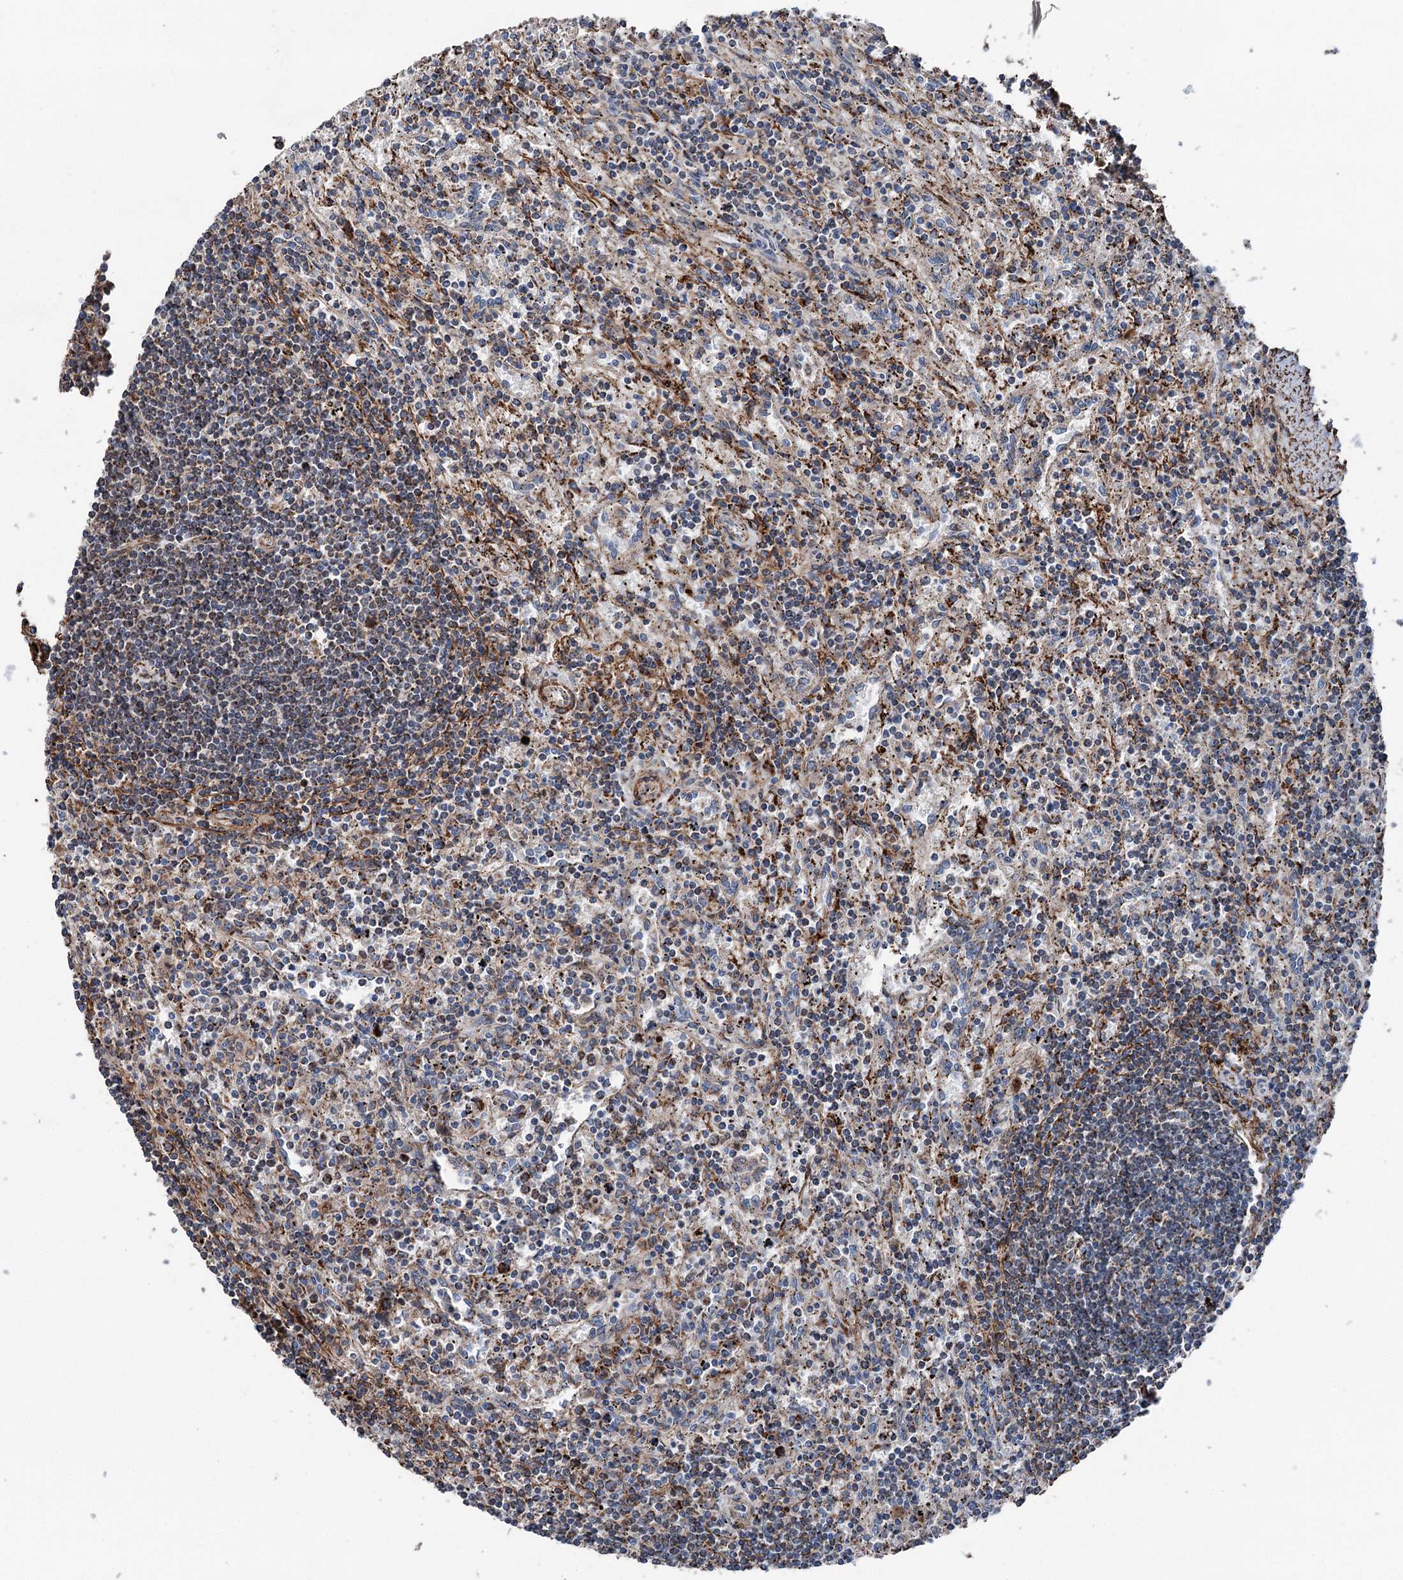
{"staining": {"intensity": "moderate", "quantity": "<25%", "location": "cytoplasmic/membranous"}, "tissue": "lymphoma", "cell_type": "Tumor cells", "image_type": "cancer", "snomed": [{"axis": "morphology", "description": "Malignant lymphoma, non-Hodgkin's type, Low grade"}, {"axis": "topography", "description": "Spleen"}], "caption": "Malignant lymphoma, non-Hodgkin's type (low-grade) tissue demonstrates moderate cytoplasmic/membranous positivity in approximately <25% of tumor cells", "gene": "DDIAS", "patient": {"sex": "male", "age": 76}}